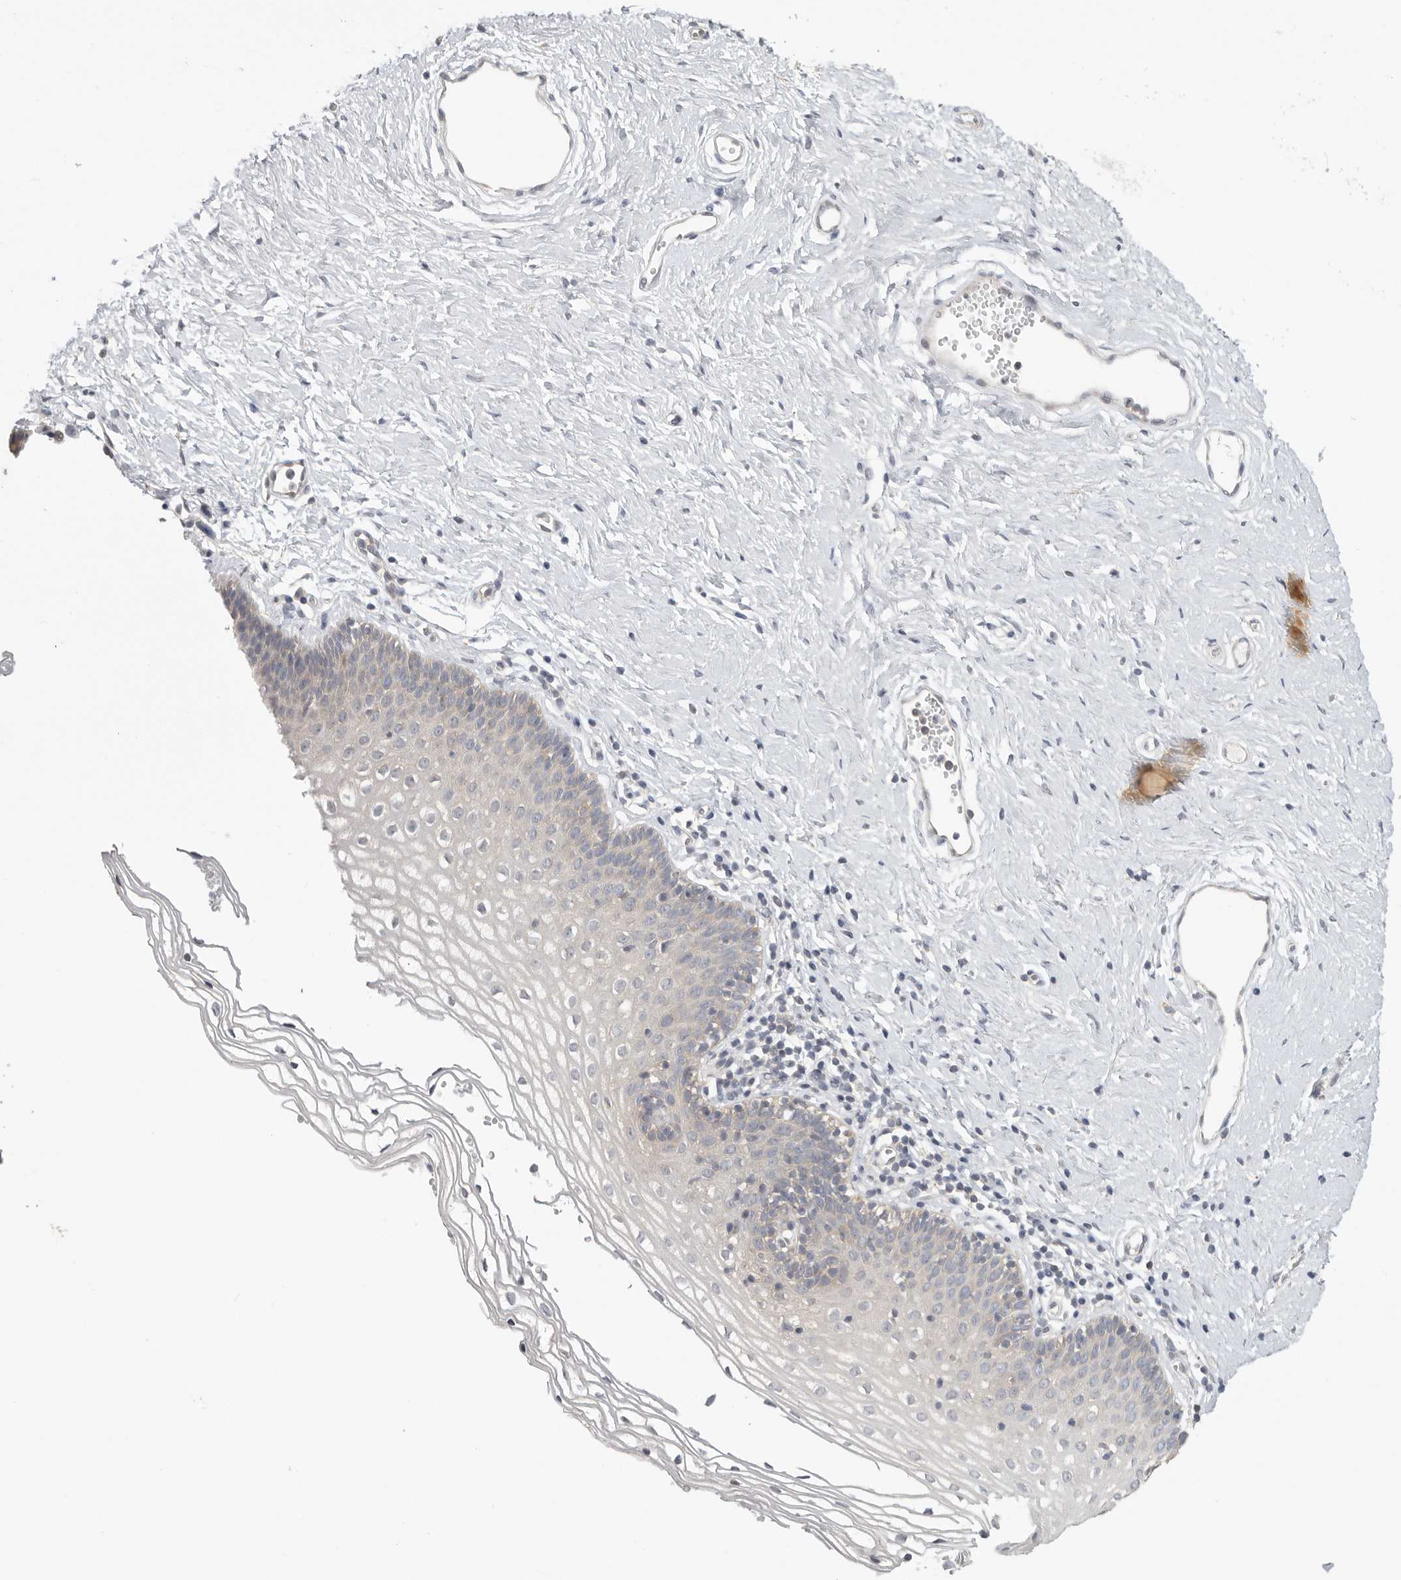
{"staining": {"intensity": "weak", "quantity": "<25%", "location": "cytoplasmic/membranous"}, "tissue": "vagina", "cell_type": "Squamous epithelial cells", "image_type": "normal", "snomed": [{"axis": "morphology", "description": "Normal tissue, NOS"}, {"axis": "topography", "description": "Vagina"}], "caption": "Immunohistochemistry micrograph of benign vagina: vagina stained with DAB (3,3'-diaminobenzidine) demonstrates no significant protein staining in squamous epithelial cells. Brightfield microscopy of immunohistochemistry (IHC) stained with DAB (brown) and hematoxylin (blue), captured at high magnification.", "gene": "CCT8", "patient": {"sex": "female", "age": 32}}